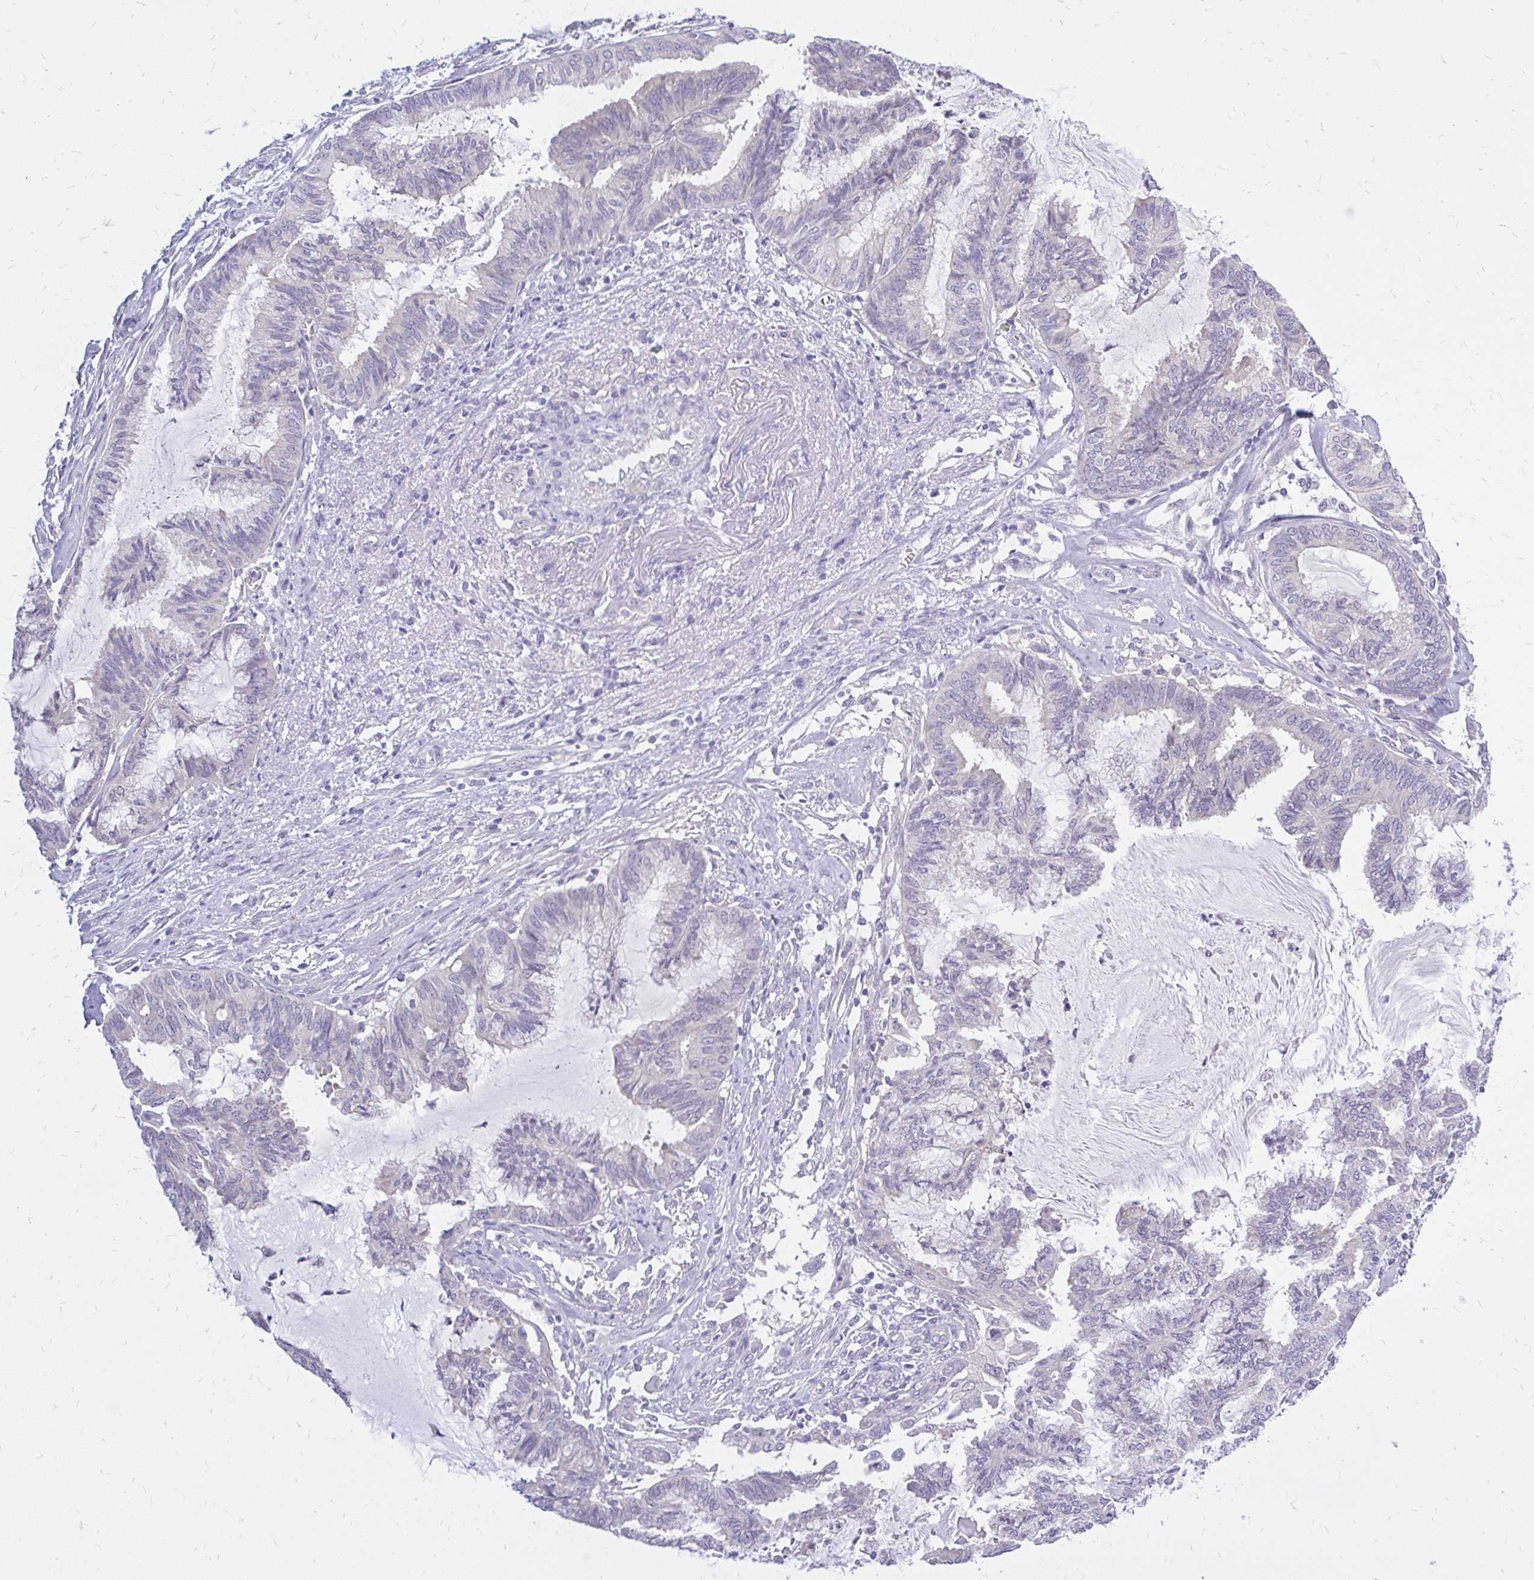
{"staining": {"intensity": "negative", "quantity": "none", "location": "none"}, "tissue": "endometrial cancer", "cell_type": "Tumor cells", "image_type": "cancer", "snomed": [{"axis": "morphology", "description": "Adenocarcinoma, NOS"}, {"axis": "topography", "description": "Endometrium"}], "caption": "There is no significant staining in tumor cells of endometrial cancer.", "gene": "MAP1LC3A", "patient": {"sex": "female", "age": 86}}